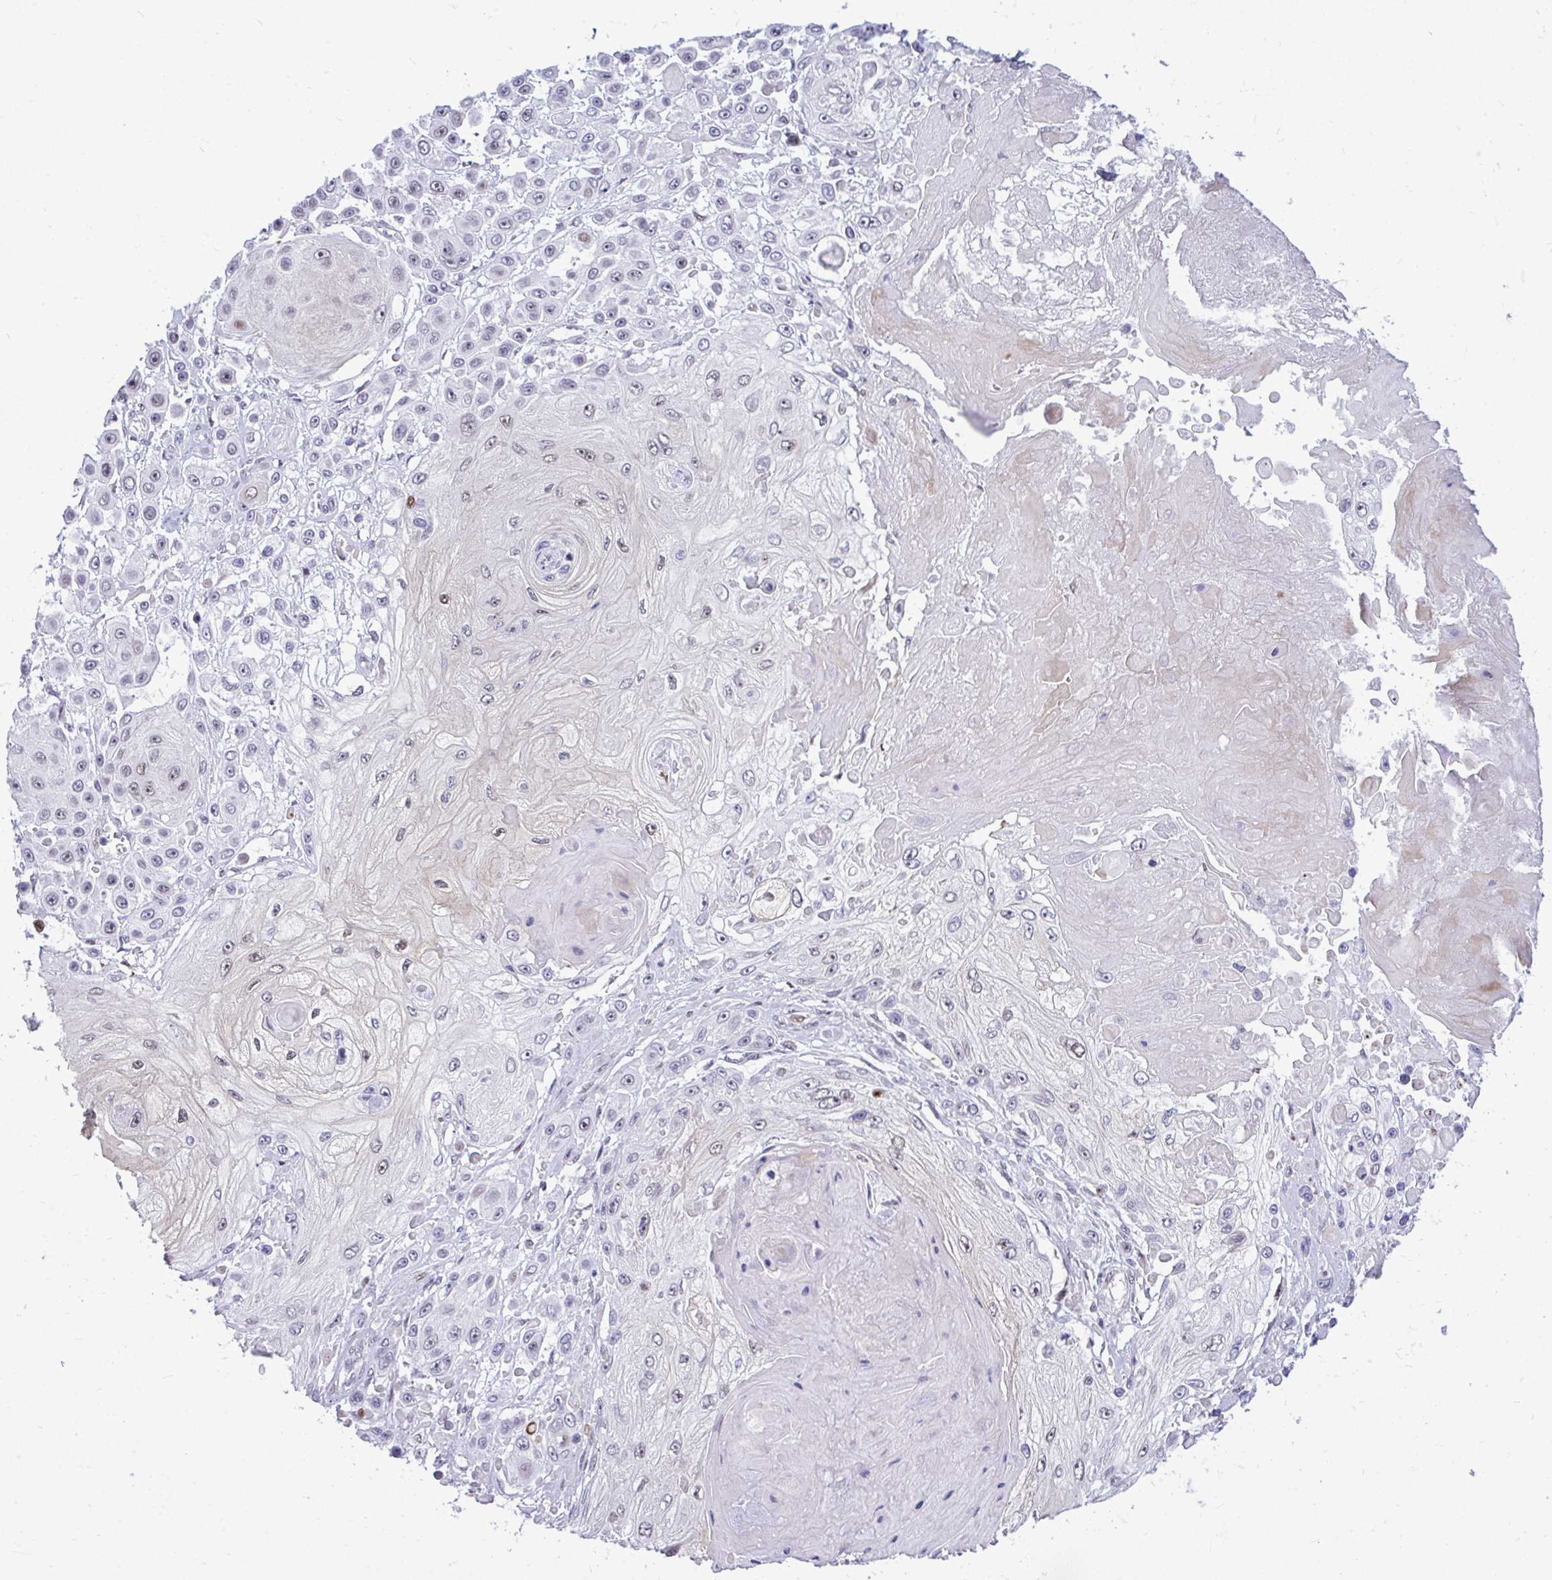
{"staining": {"intensity": "weak", "quantity": "<25%", "location": "nuclear"}, "tissue": "skin cancer", "cell_type": "Tumor cells", "image_type": "cancer", "snomed": [{"axis": "morphology", "description": "Squamous cell carcinoma, NOS"}, {"axis": "topography", "description": "Skin"}], "caption": "Human skin cancer stained for a protein using IHC displays no expression in tumor cells.", "gene": "C14orf39", "patient": {"sex": "male", "age": 67}}